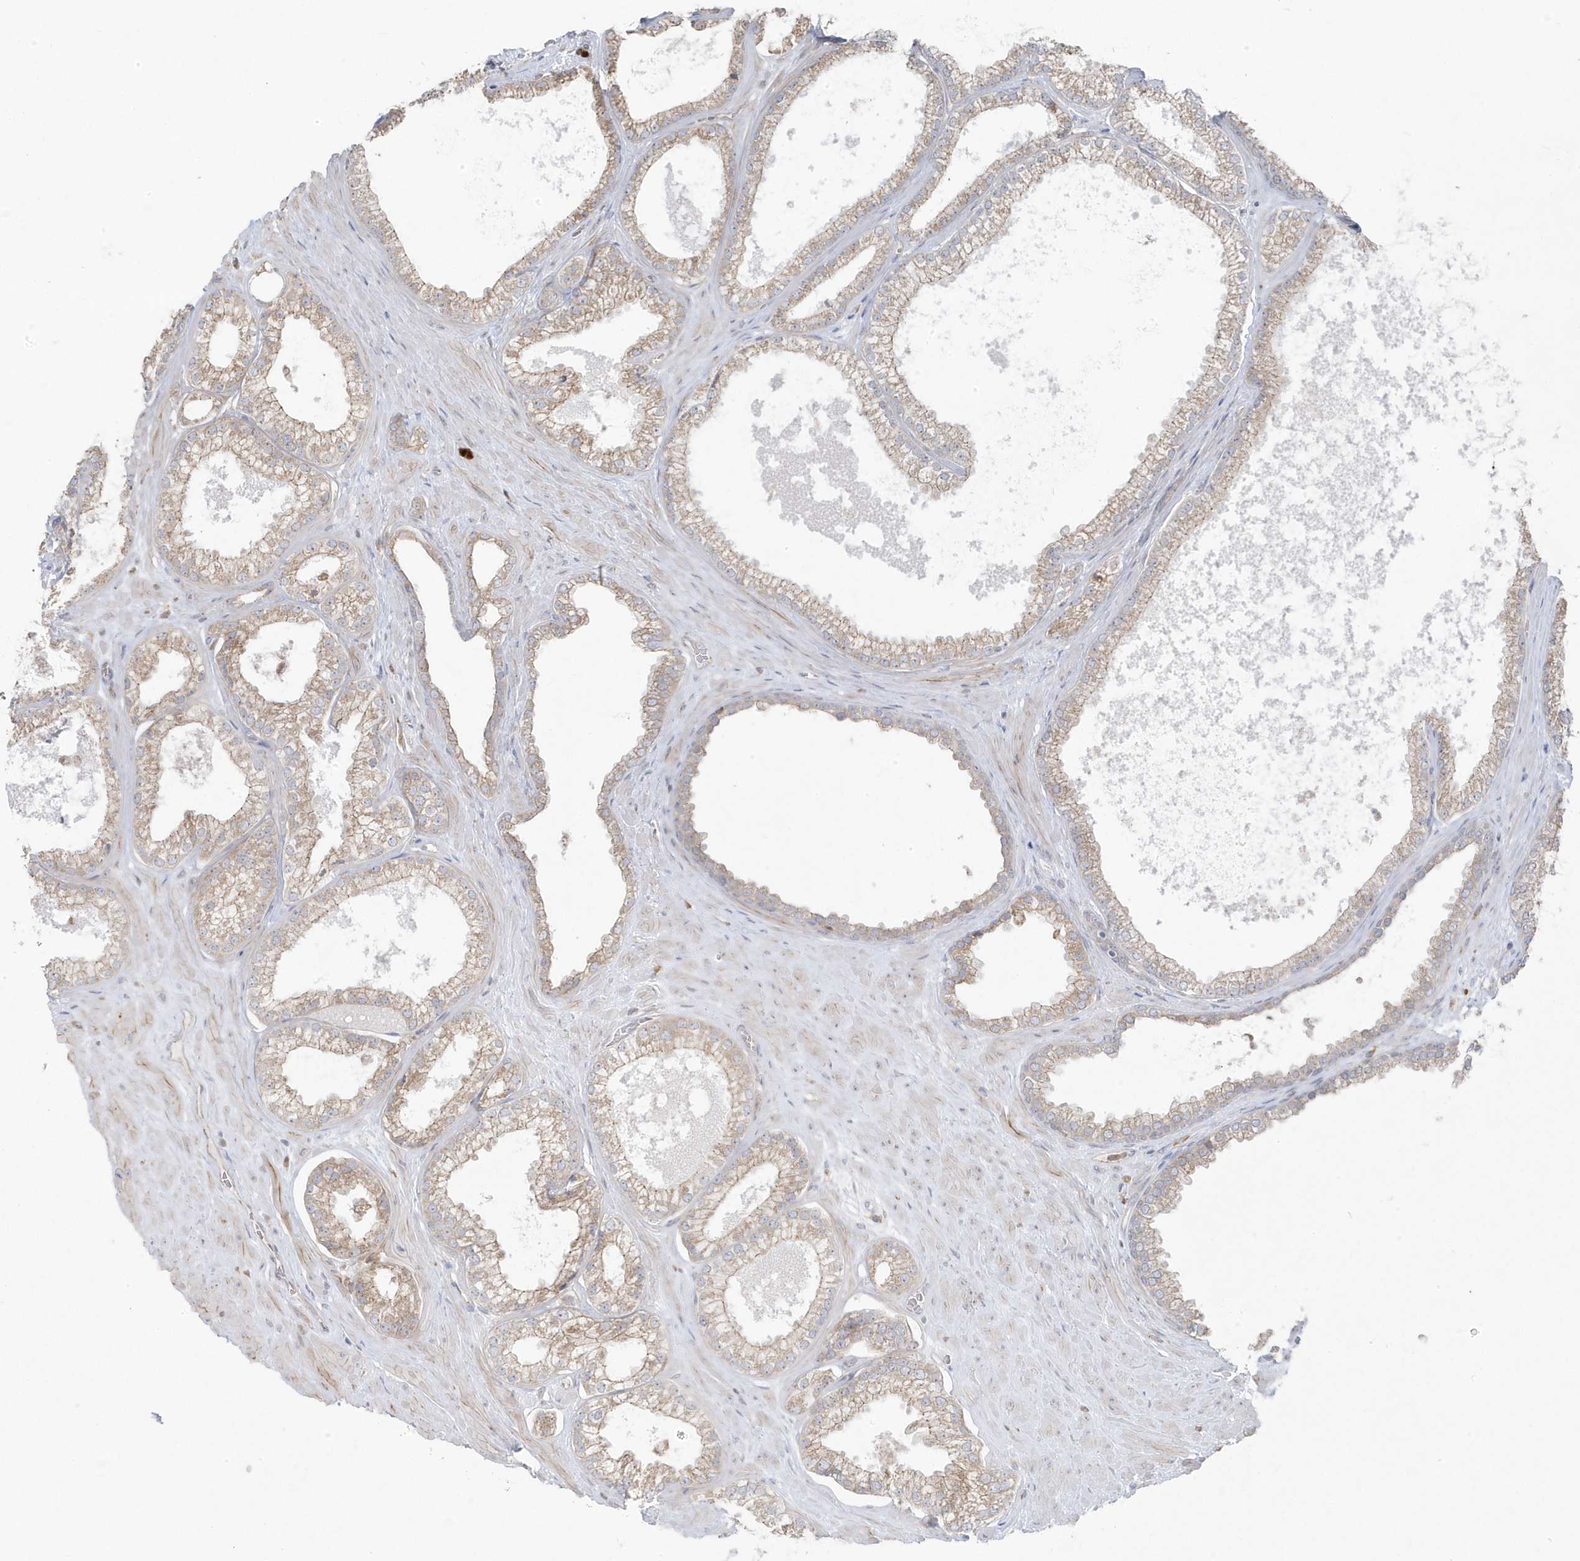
{"staining": {"intensity": "weak", "quantity": ">75%", "location": "cytoplasmic/membranous"}, "tissue": "prostate cancer", "cell_type": "Tumor cells", "image_type": "cancer", "snomed": [{"axis": "morphology", "description": "Adenocarcinoma, Low grade"}, {"axis": "topography", "description": "Prostate"}], "caption": "A brown stain shows weak cytoplasmic/membranous positivity of a protein in prostate cancer tumor cells.", "gene": "ZNF654", "patient": {"sex": "male", "age": 62}}